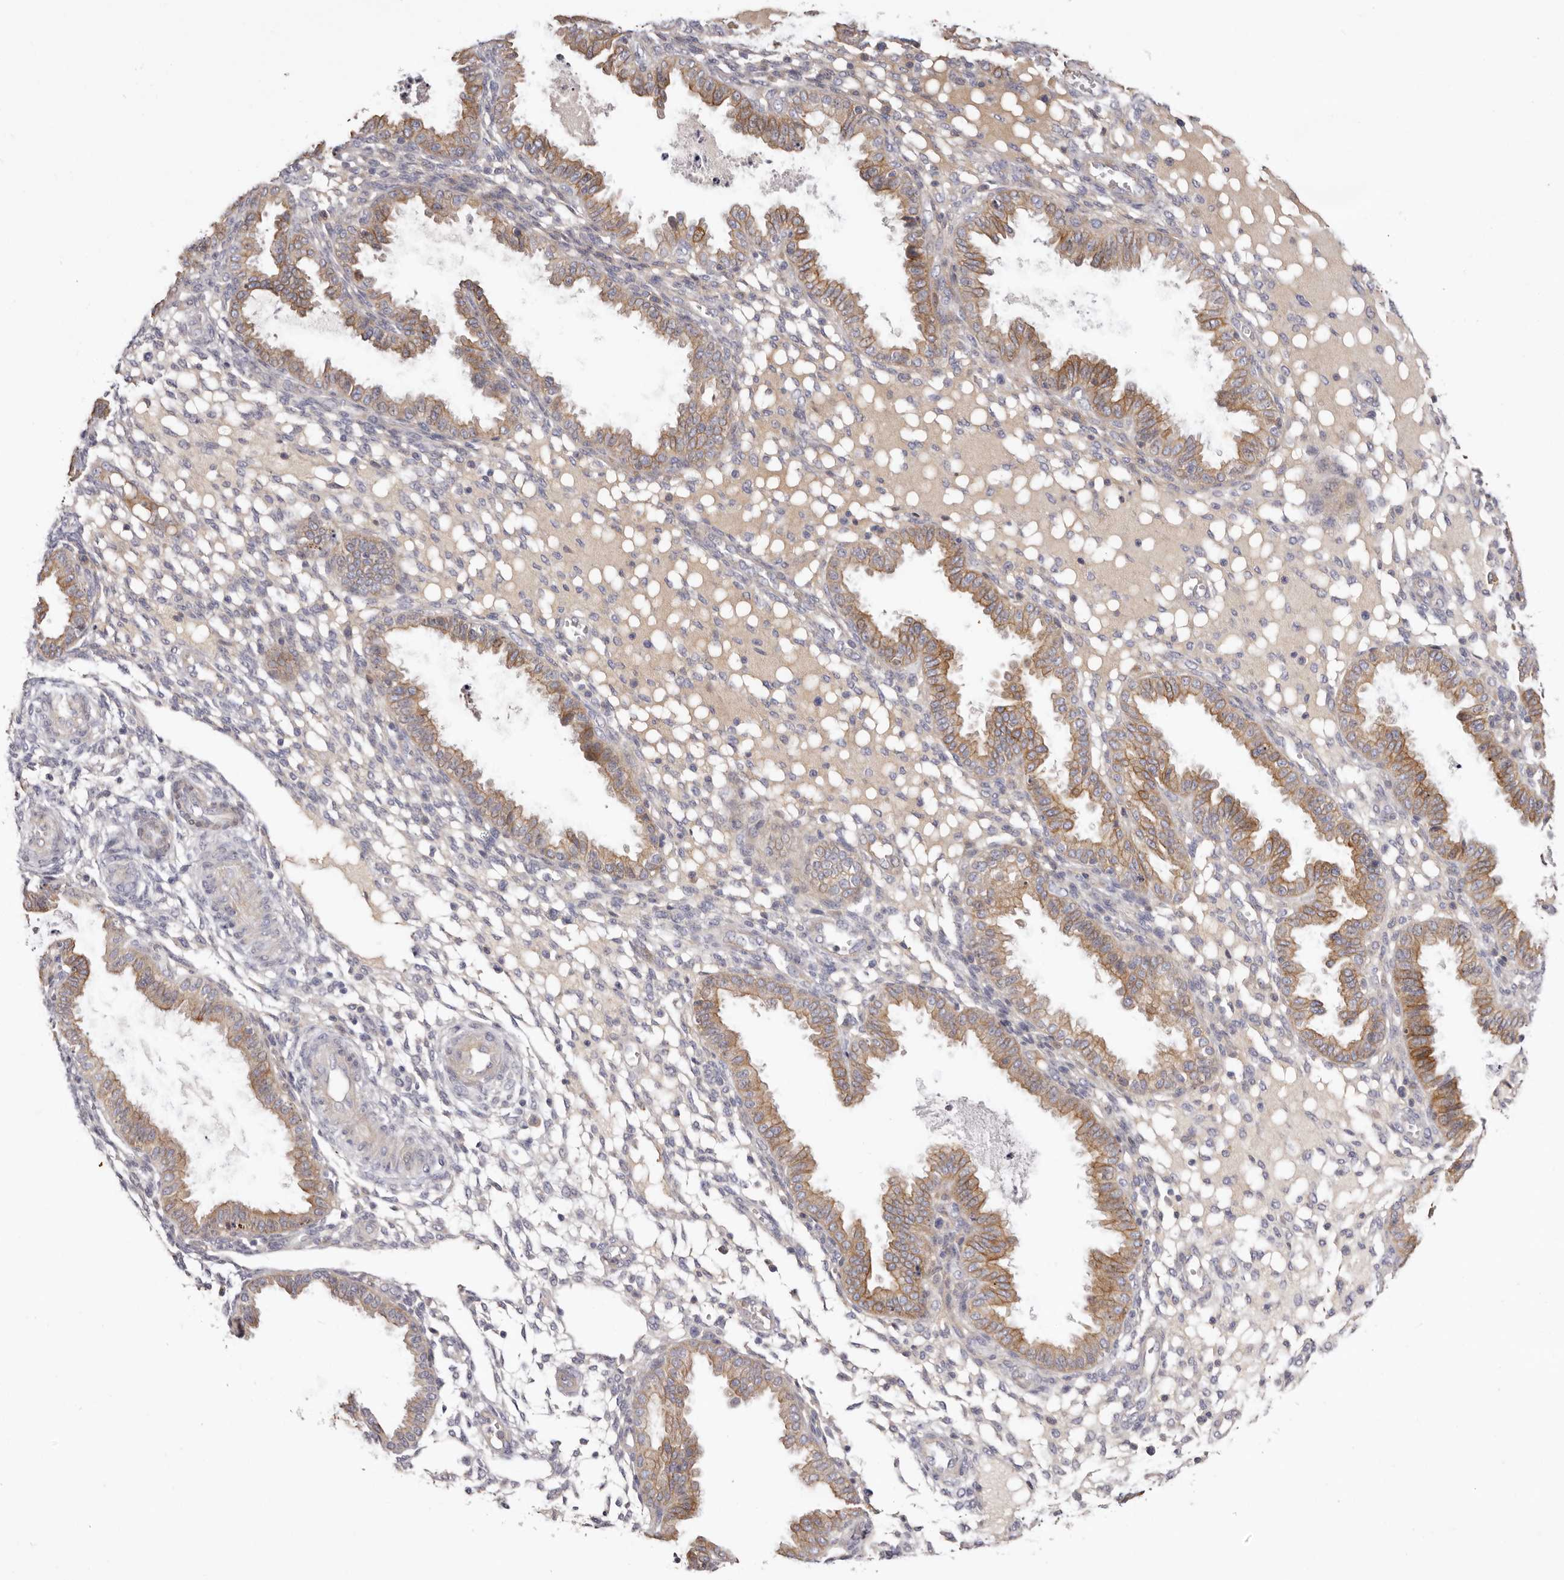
{"staining": {"intensity": "negative", "quantity": "none", "location": "none"}, "tissue": "endometrium", "cell_type": "Cells in endometrial stroma", "image_type": "normal", "snomed": [{"axis": "morphology", "description": "Normal tissue, NOS"}, {"axis": "topography", "description": "Endometrium"}], "caption": "This micrograph is of benign endometrium stained with IHC to label a protein in brown with the nuclei are counter-stained blue. There is no expression in cells in endometrial stroma. (Immunohistochemistry, brightfield microscopy, high magnification).", "gene": "STK16", "patient": {"sex": "female", "age": 33}}